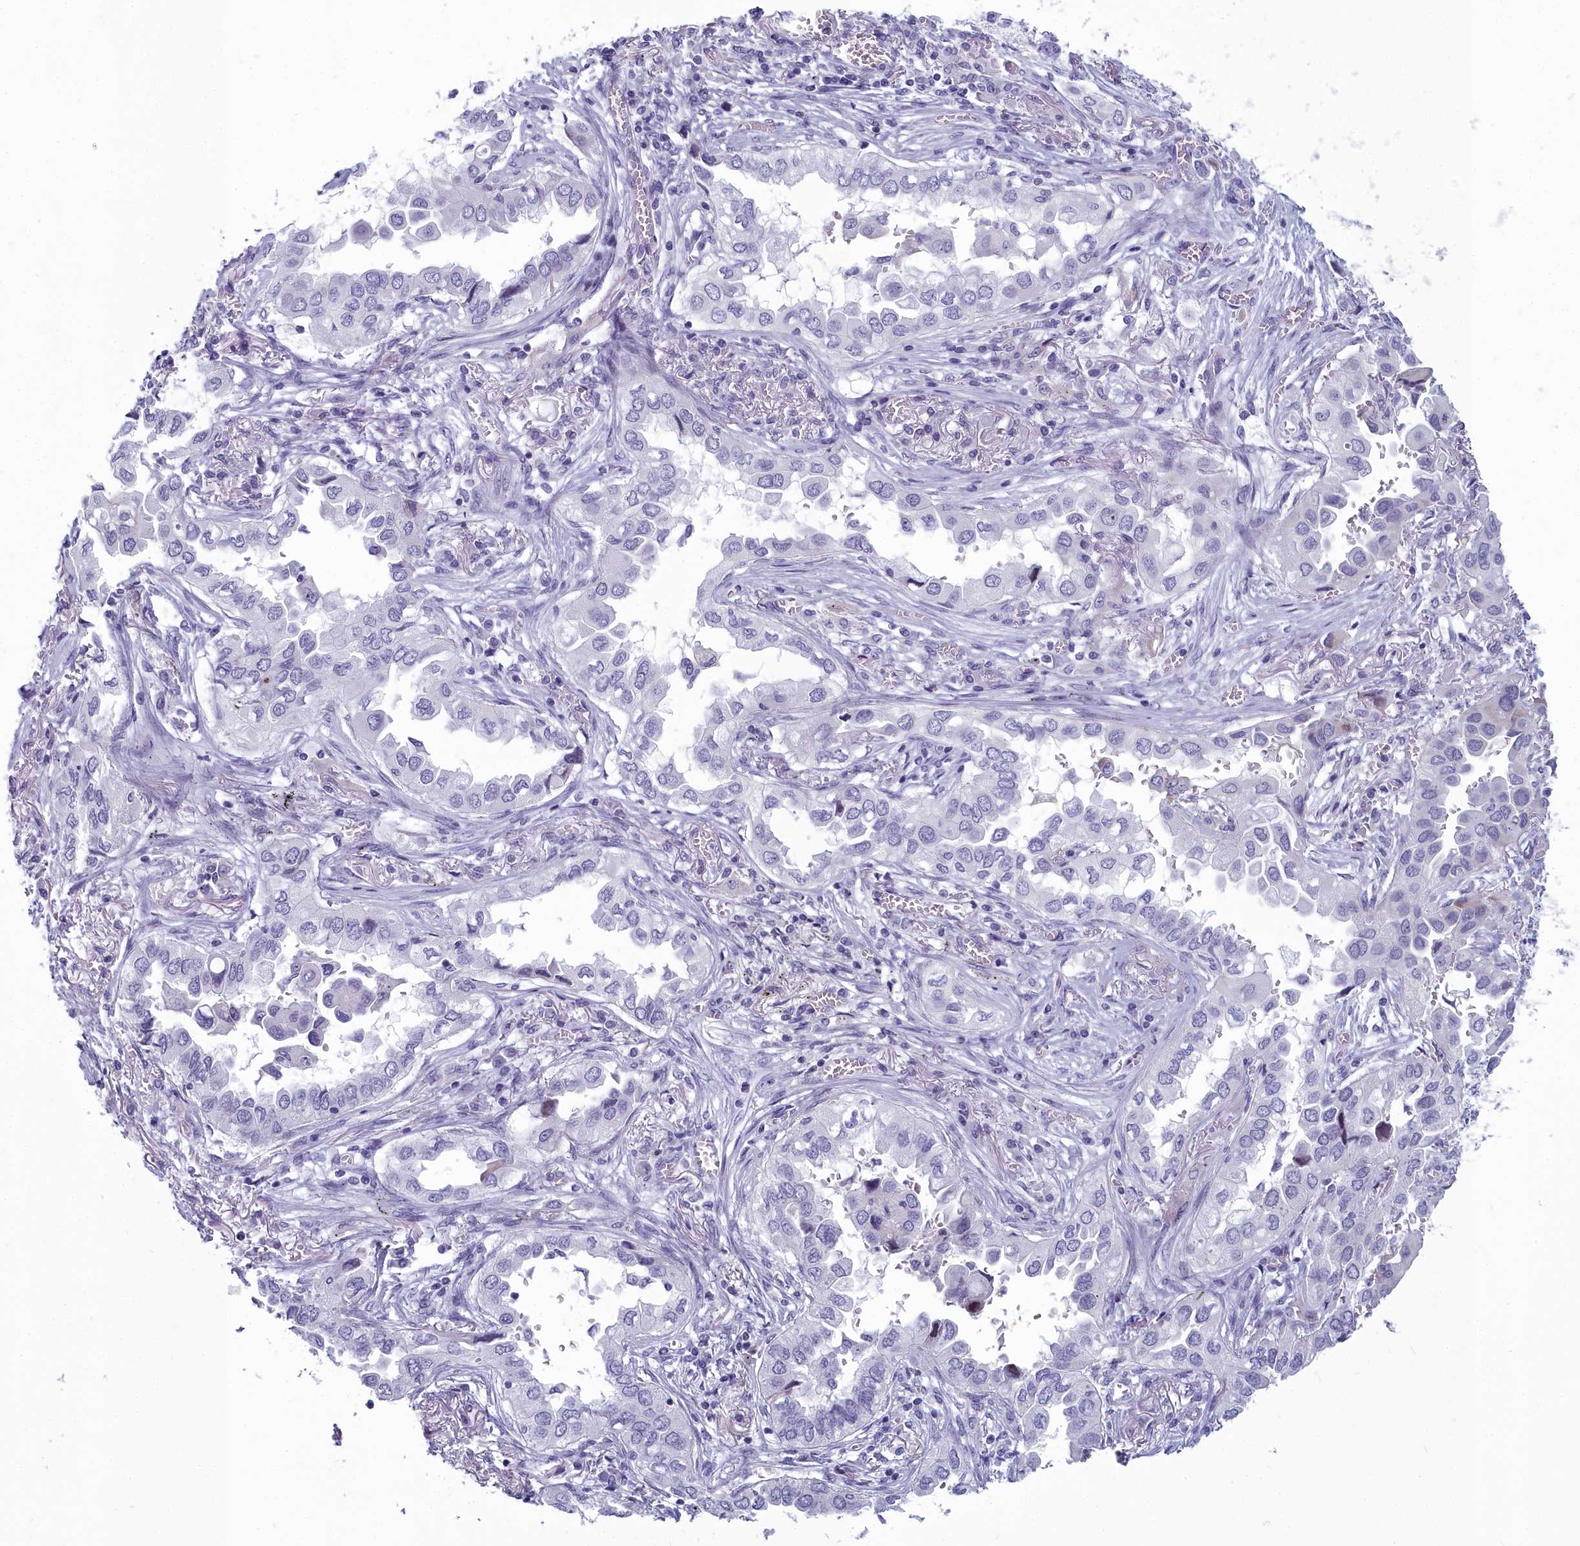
{"staining": {"intensity": "negative", "quantity": "none", "location": "none"}, "tissue": "lung cancer", "cell_type": "Tumor cells", "image_type": "cancer", "snomed": [{"axis": "morphology", "description": "Adenocarcinoma, NOS"}, {"axis": "topography", "description": "Lung"}], "caption": "There is no significant expression in tumor cells of lung cancer.", "gene": "INSYN2A", "patient": {"sex": "female", "age": 76}}